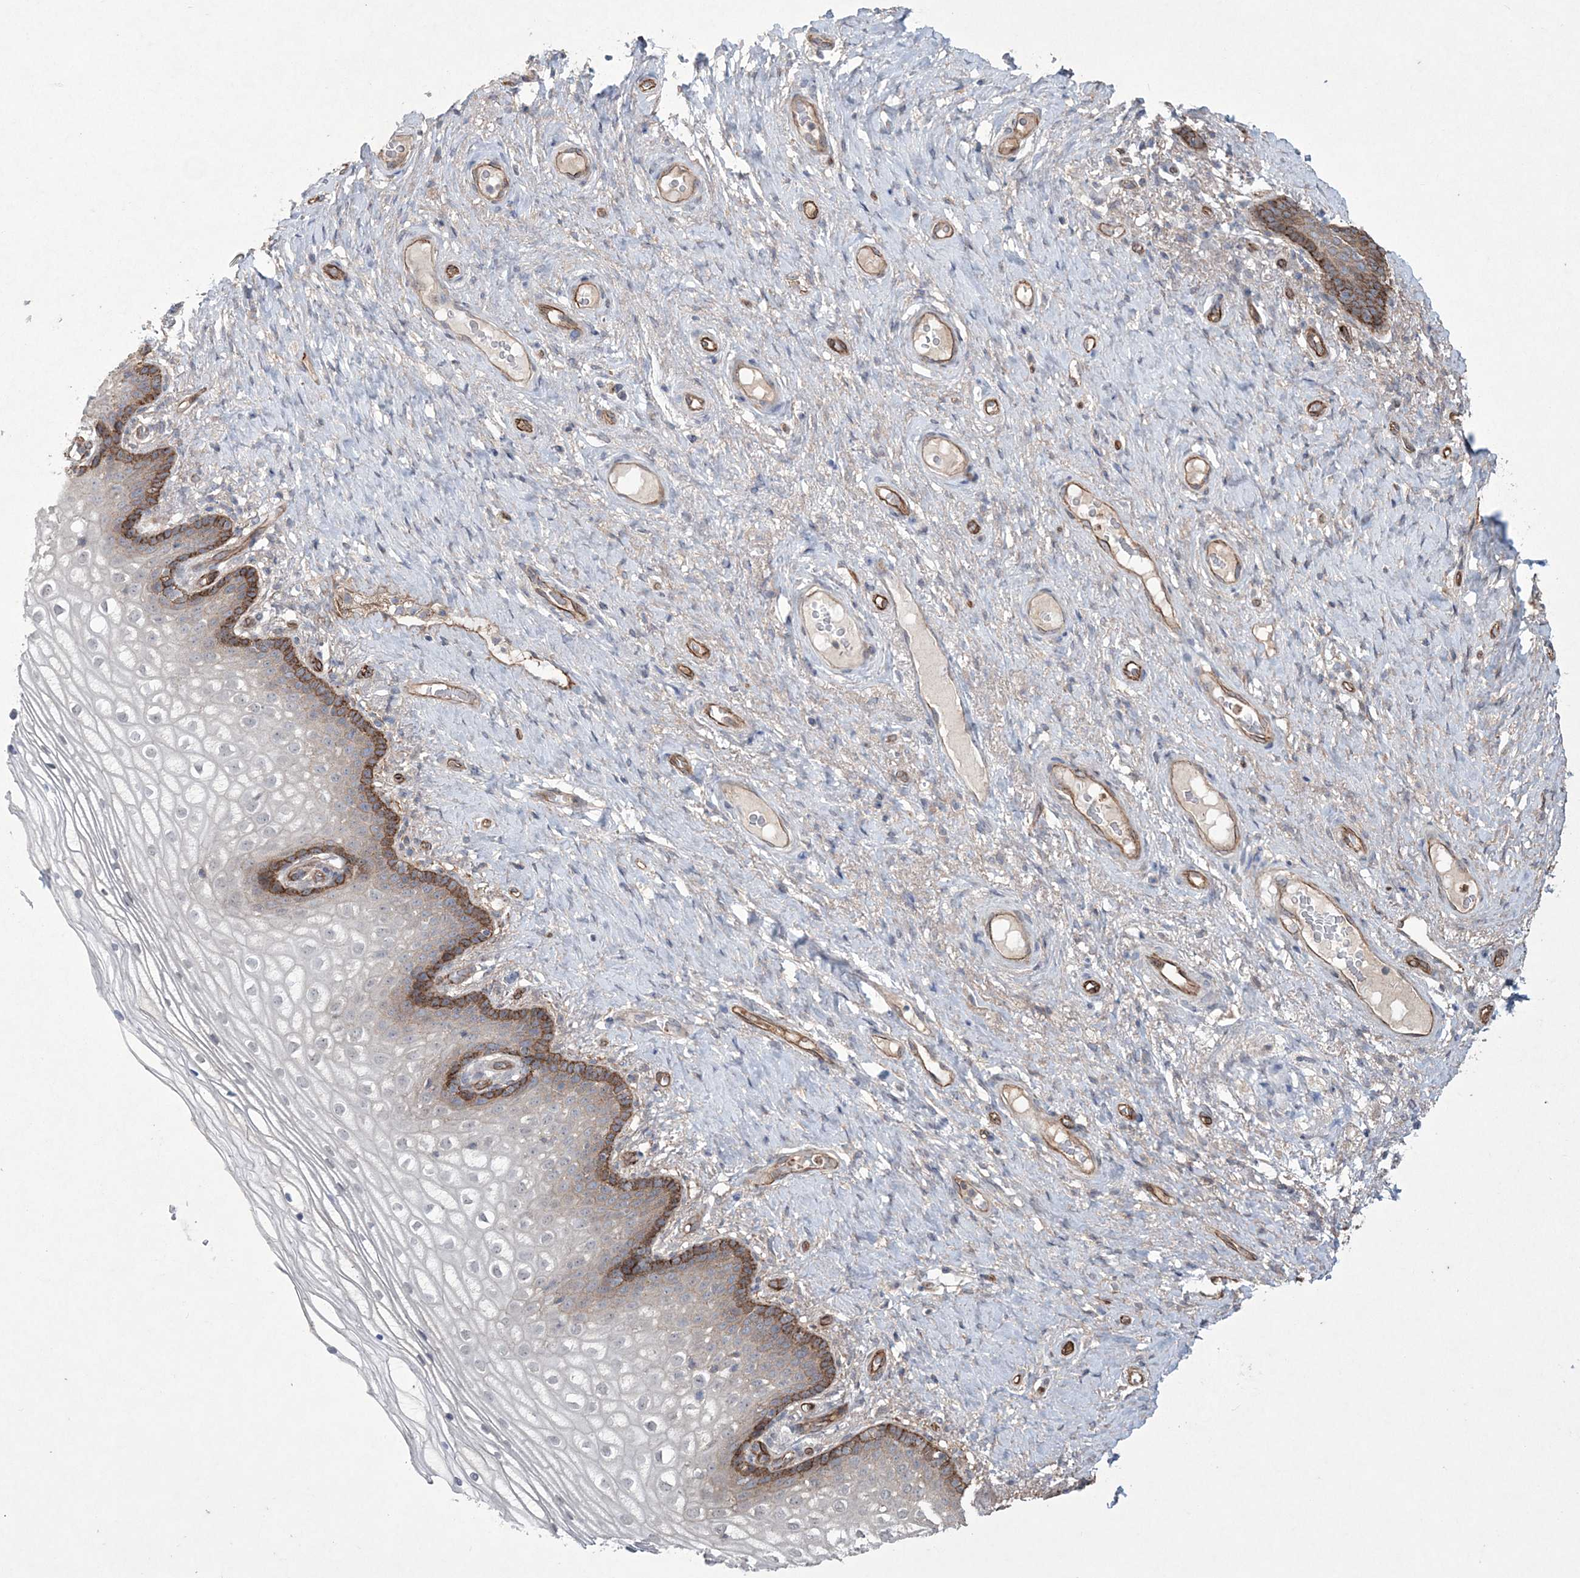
{"staining": {"intensity": "strong", "quantity": "<25%", "location": "cytoplasmic/membranous"}, "tissue": "vagina", "cell_type": "Squamous epithelial cells", "image_type": "normal", "snomed": [{"axis": "morphology", "description": "Normal tissue, NOS"}, {"axis": "topography", "description": "Vagina"}], "caption": "Vagina was stained to show a protein in brown. There is medium levels of strong cytoplasmic/membranous positivity in about <25% of squamous epithelial cells. (IHC, brightfield microscopy, high magnification).", "gene": "DPCD", "patient": {"sex": "female", "age": 60}}